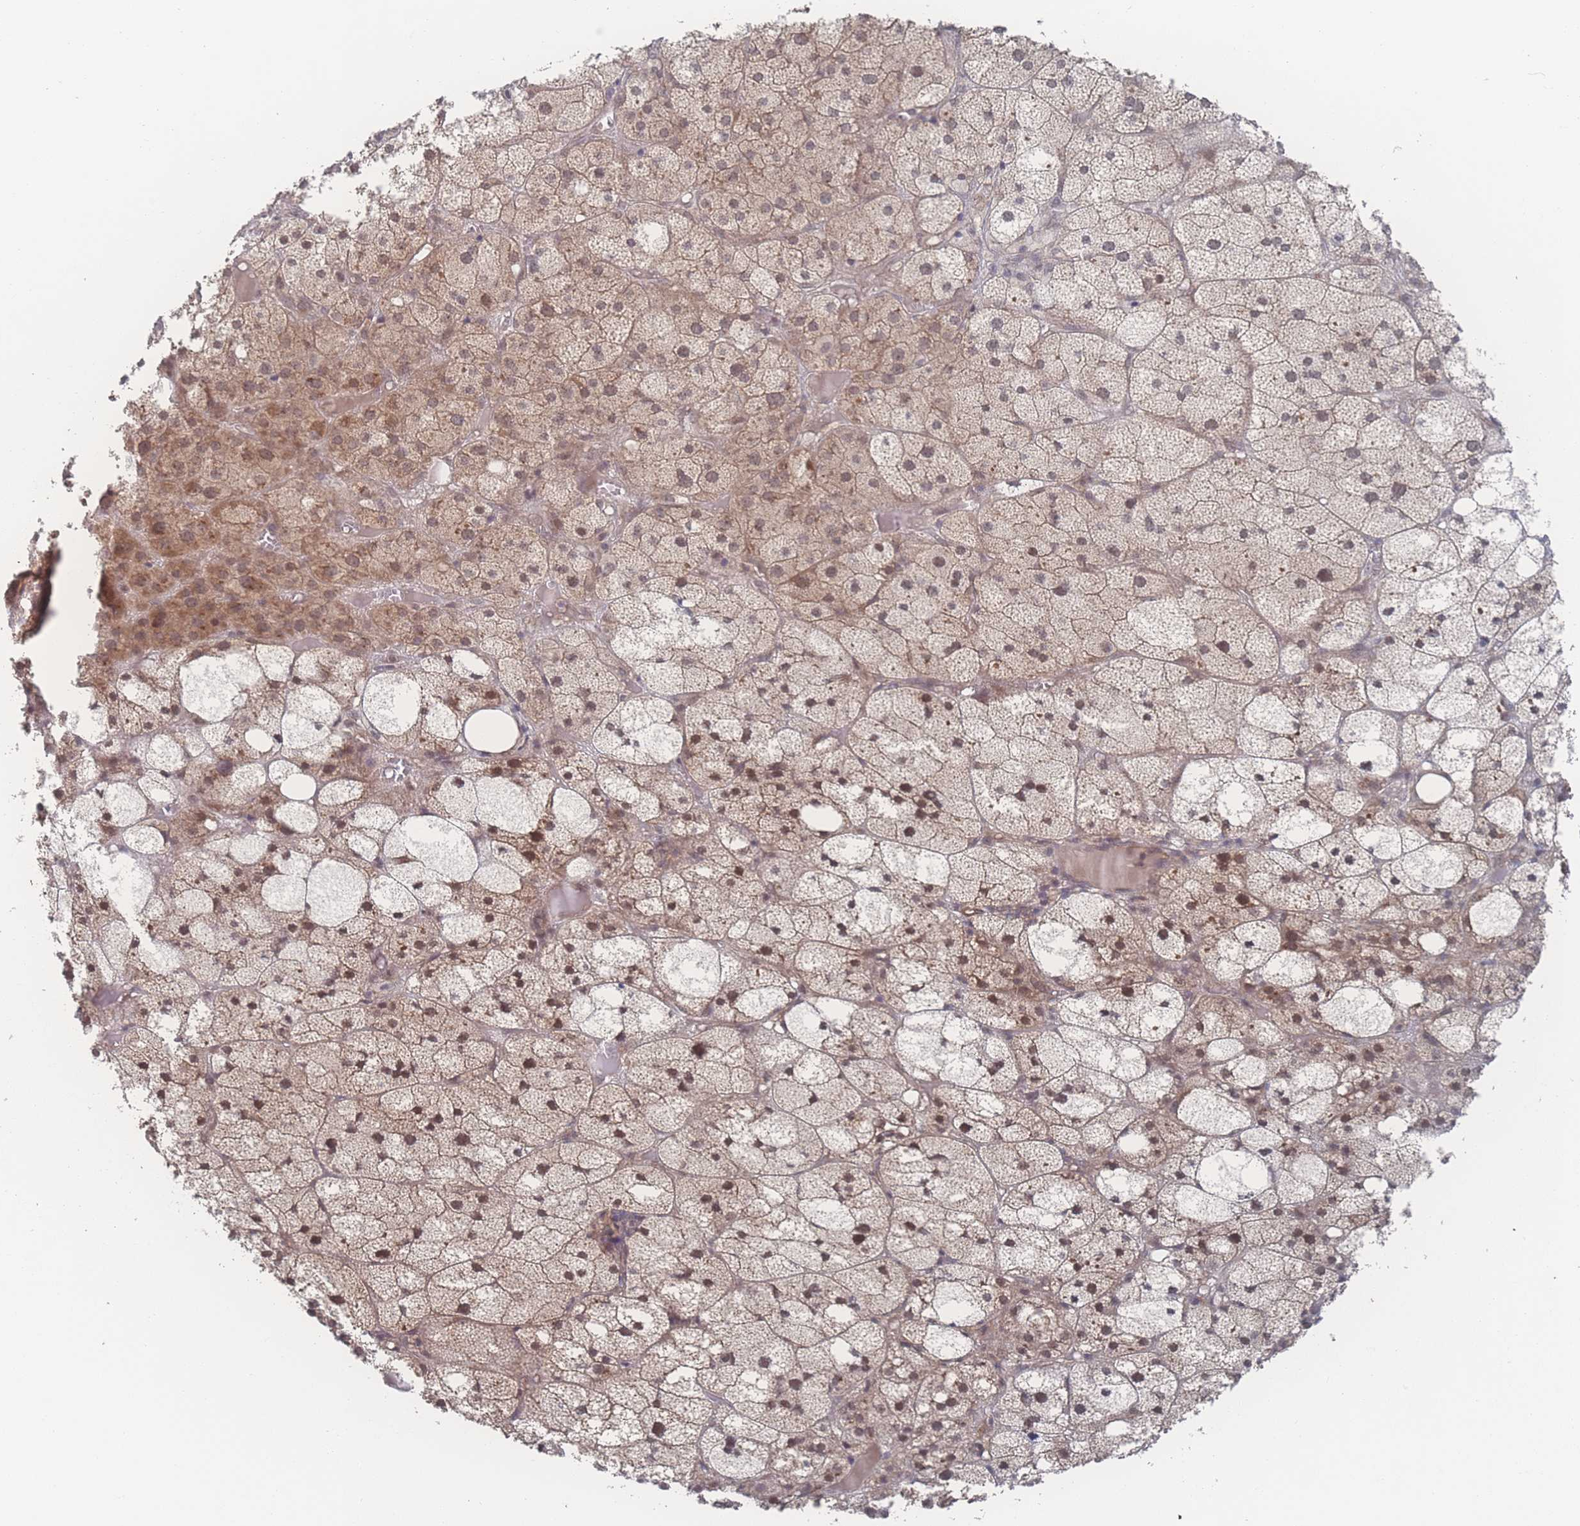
{"staining": {"intensity": "moderate", "quantity": "25%-75%", "location": "cytoplasmic/membranous,nuclear"}, "tissue": "adrenal gland", "cell_type": "Glandular cells", "image_type": "normal", "snomed": [{"axis": "morphology", "description": "Normal tissue, NOS"}, {"axis": "topography", "description": "Adrenal gland"}], "caption": "This is a histology image of IHC staining of unremarkable adrenal gland, which shows moderate staining in the cytoplasmic/membranous,nuclear of glandular cells.", "gene": "NBEAL1", "patient": {"sex": "female", "age": 61}}